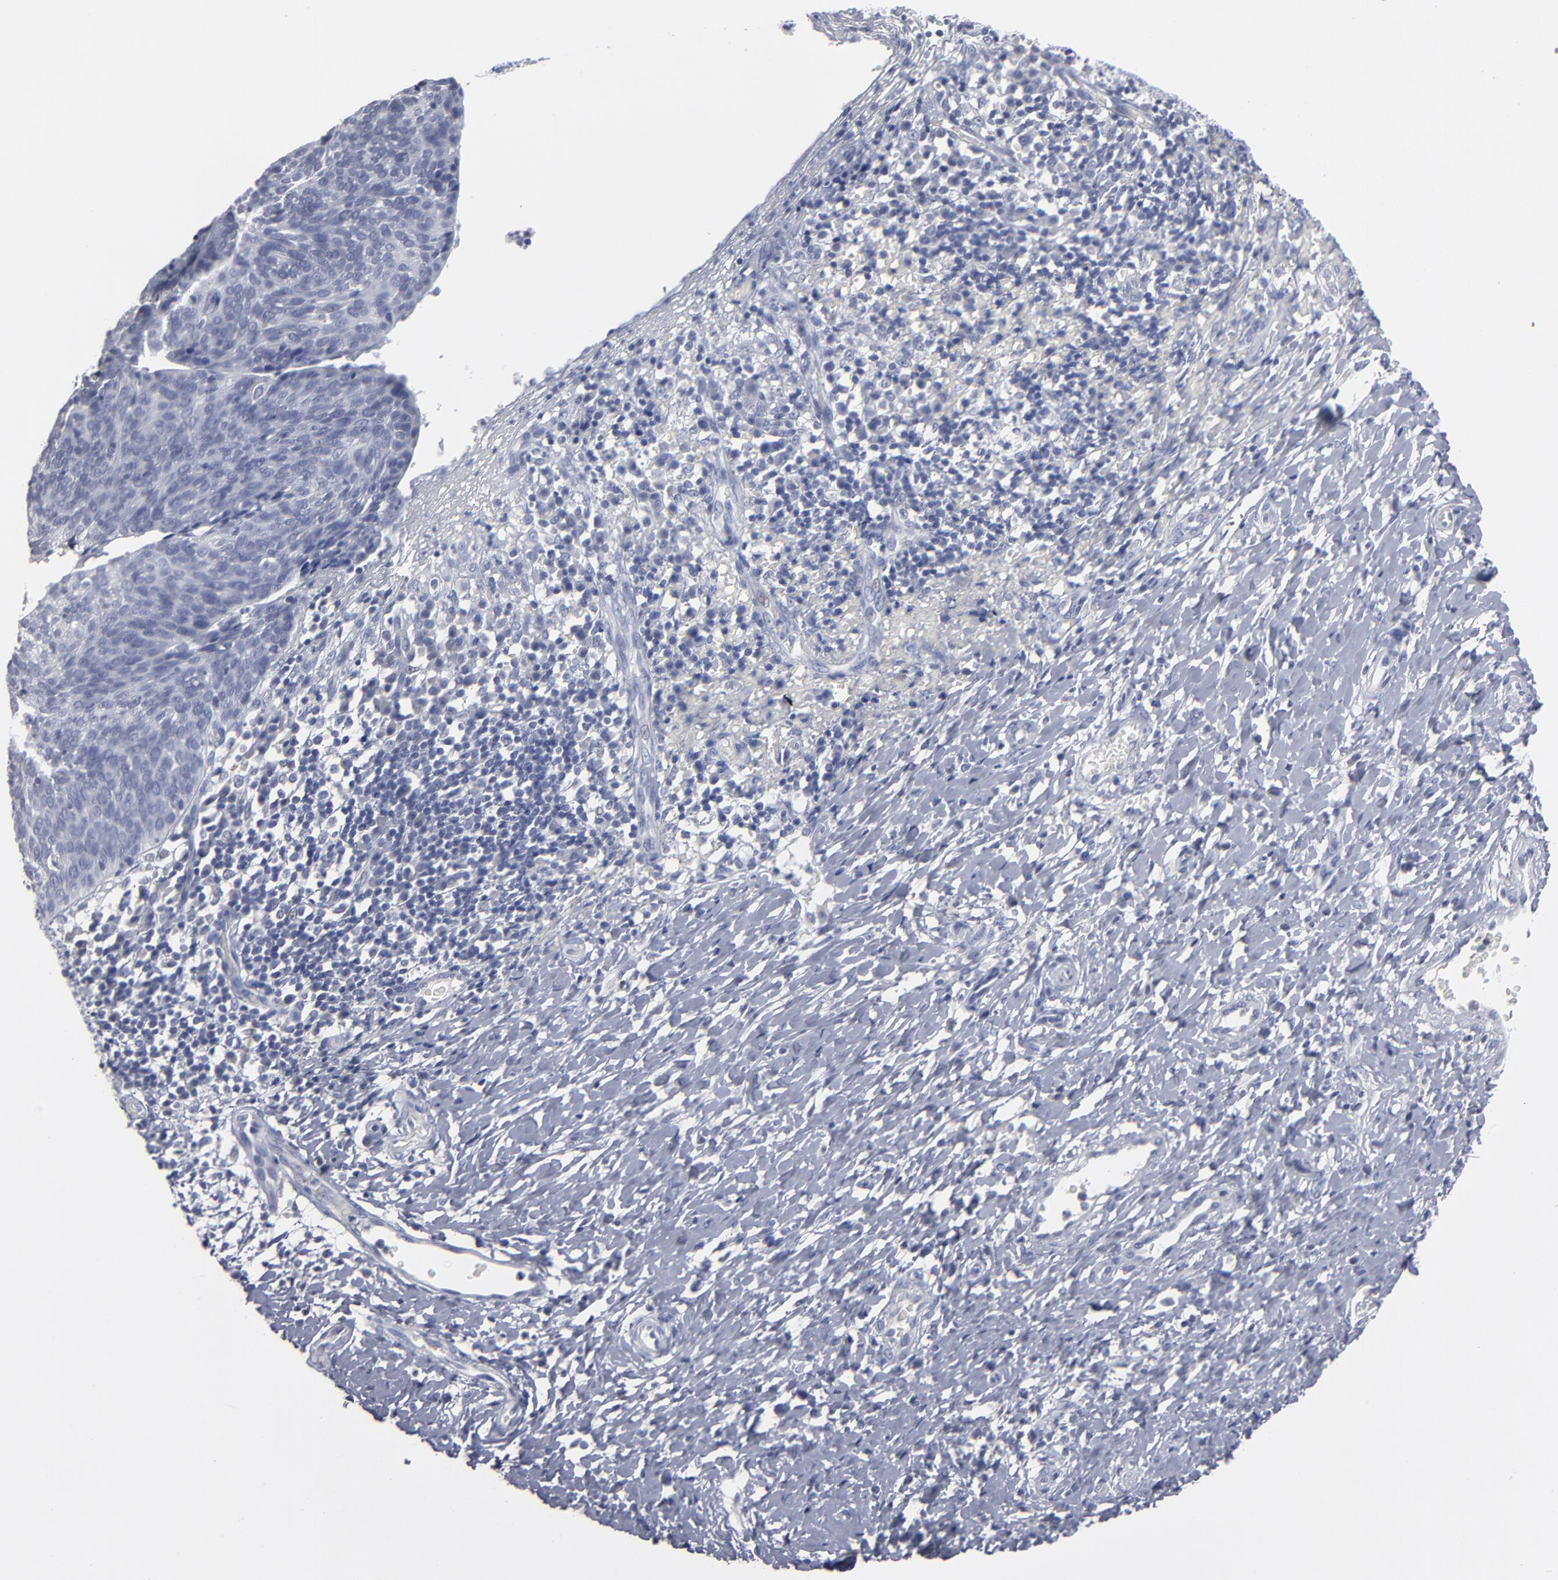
{"staining": {"intensity": "negative", "quantity": "none", "location": "none"}, "tissue": "cervical cancer", "cell_type": "Tumor cells", "image_type": "cancer", "snomed": [{"axis": "morphology", "description": "Normal tissue, NOS"}, {"axis": "morphology", "description": "Squamous cell carcinoma, NOS"}, {"axis": "topography", "description": "Cervix"}], "caption": "High magnification brightfield microscopy of cervical cancer (squamous cell carcinoma) stained with DAB (brown) and counterstained with hematoxylin (blue): tumor cells show no significant expression.", "gene": "RPH3A", "patient": {"sex": "female", "age": 39}}